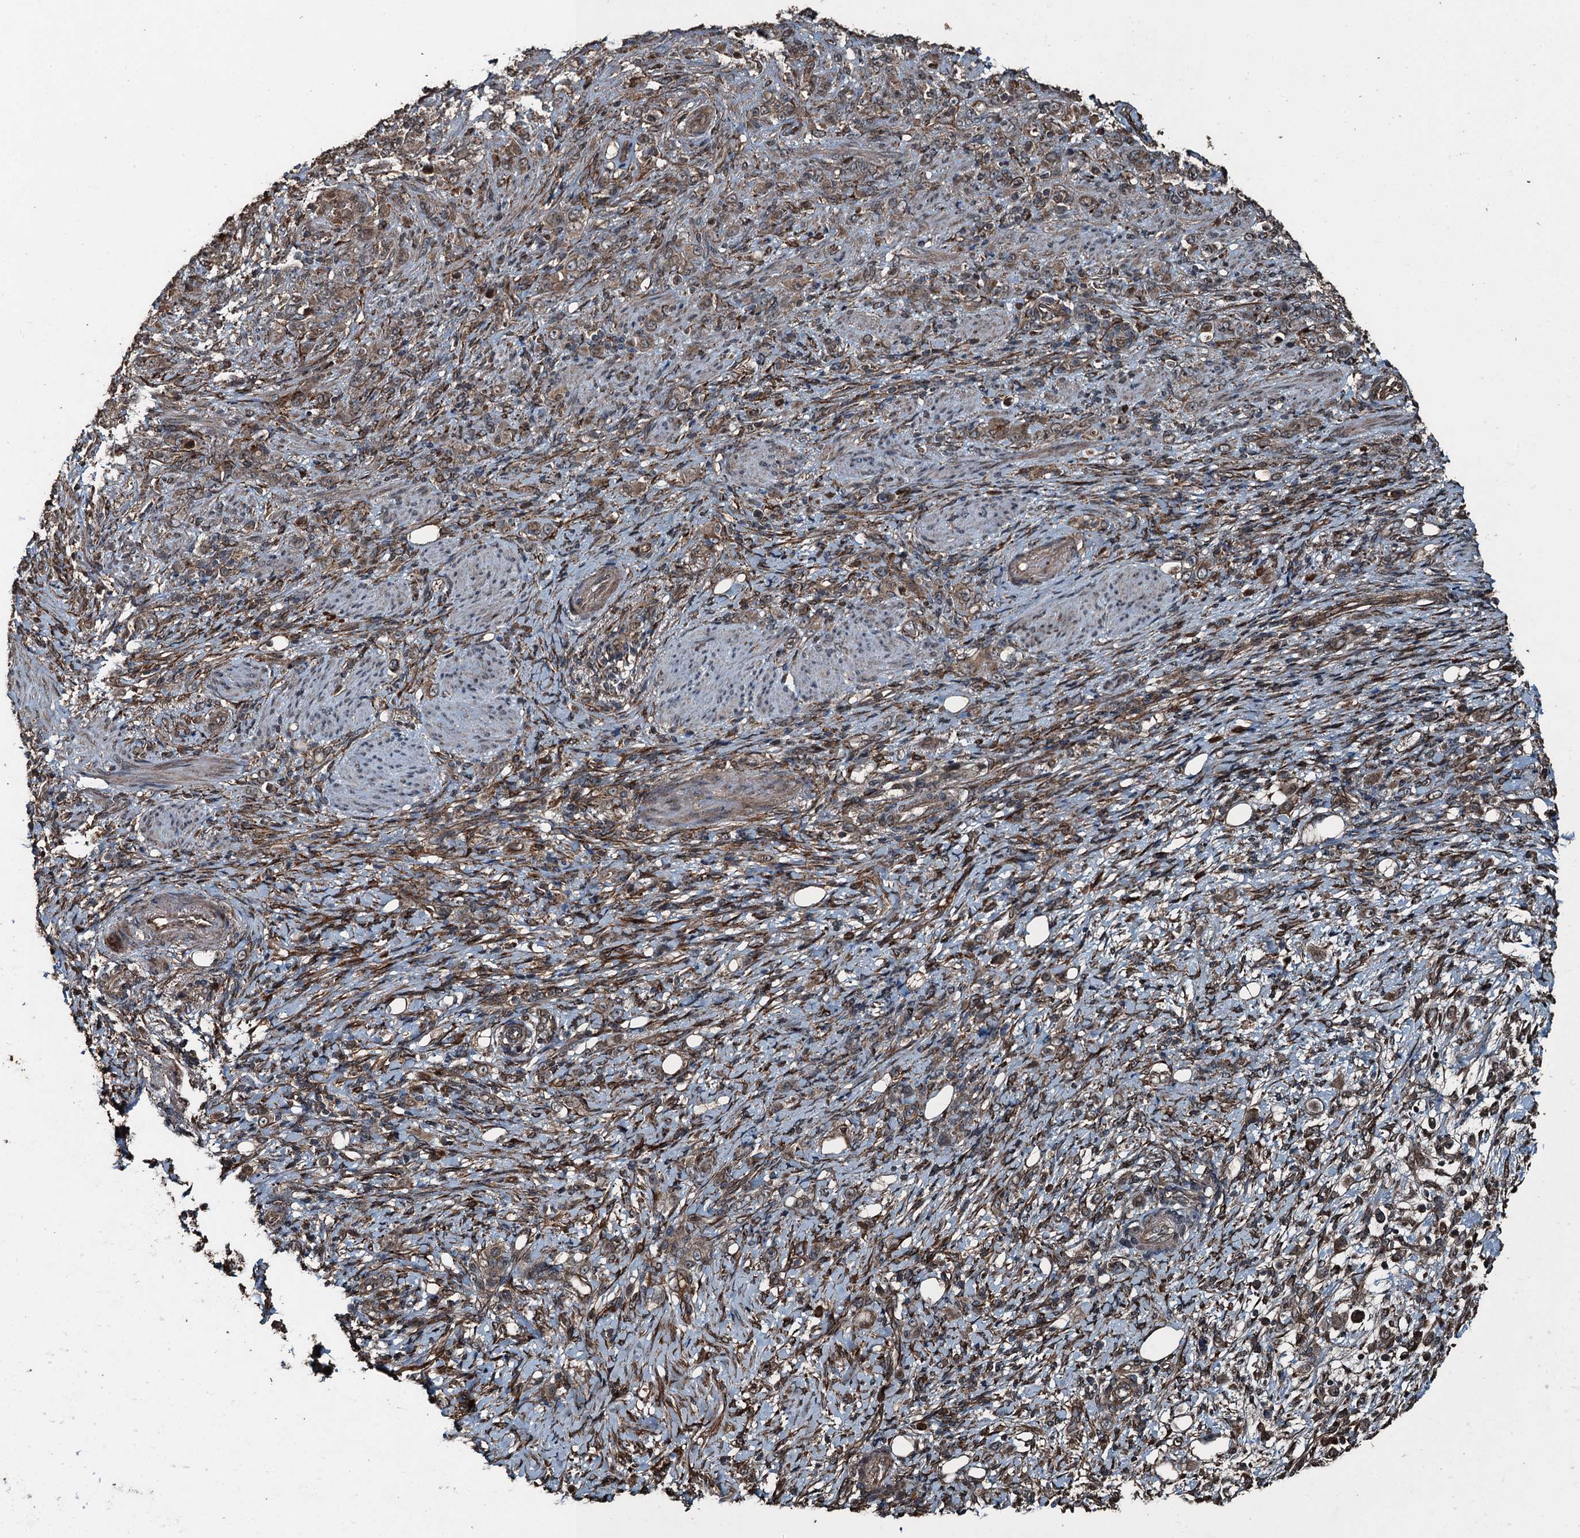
{"staining": {"intensity": "weak", "quantity": ">75%", "location": "cytoplasmic/membranous"}, "tissue": "stomach cancer", "cell_type": "Tumor cells", "image_type": "cancer", "snomed": [{"axis": "morphology", "description": "Adenocarcinoma, NOS"}, {"axis": "topography", "description": "Stomach"}], "caption": "The histopathology image reveals staining of adenocarcinoma (stomach), revealing weak cytoplasmic/membranous protein expression (brown color) within tumor cells. (Stains: DAB in brown, nuclei in blue, Microscopy: brightfield microscopy at high magnification).", "gene": "TCTN1", "patient": {"sex": "female", "age": 79}}